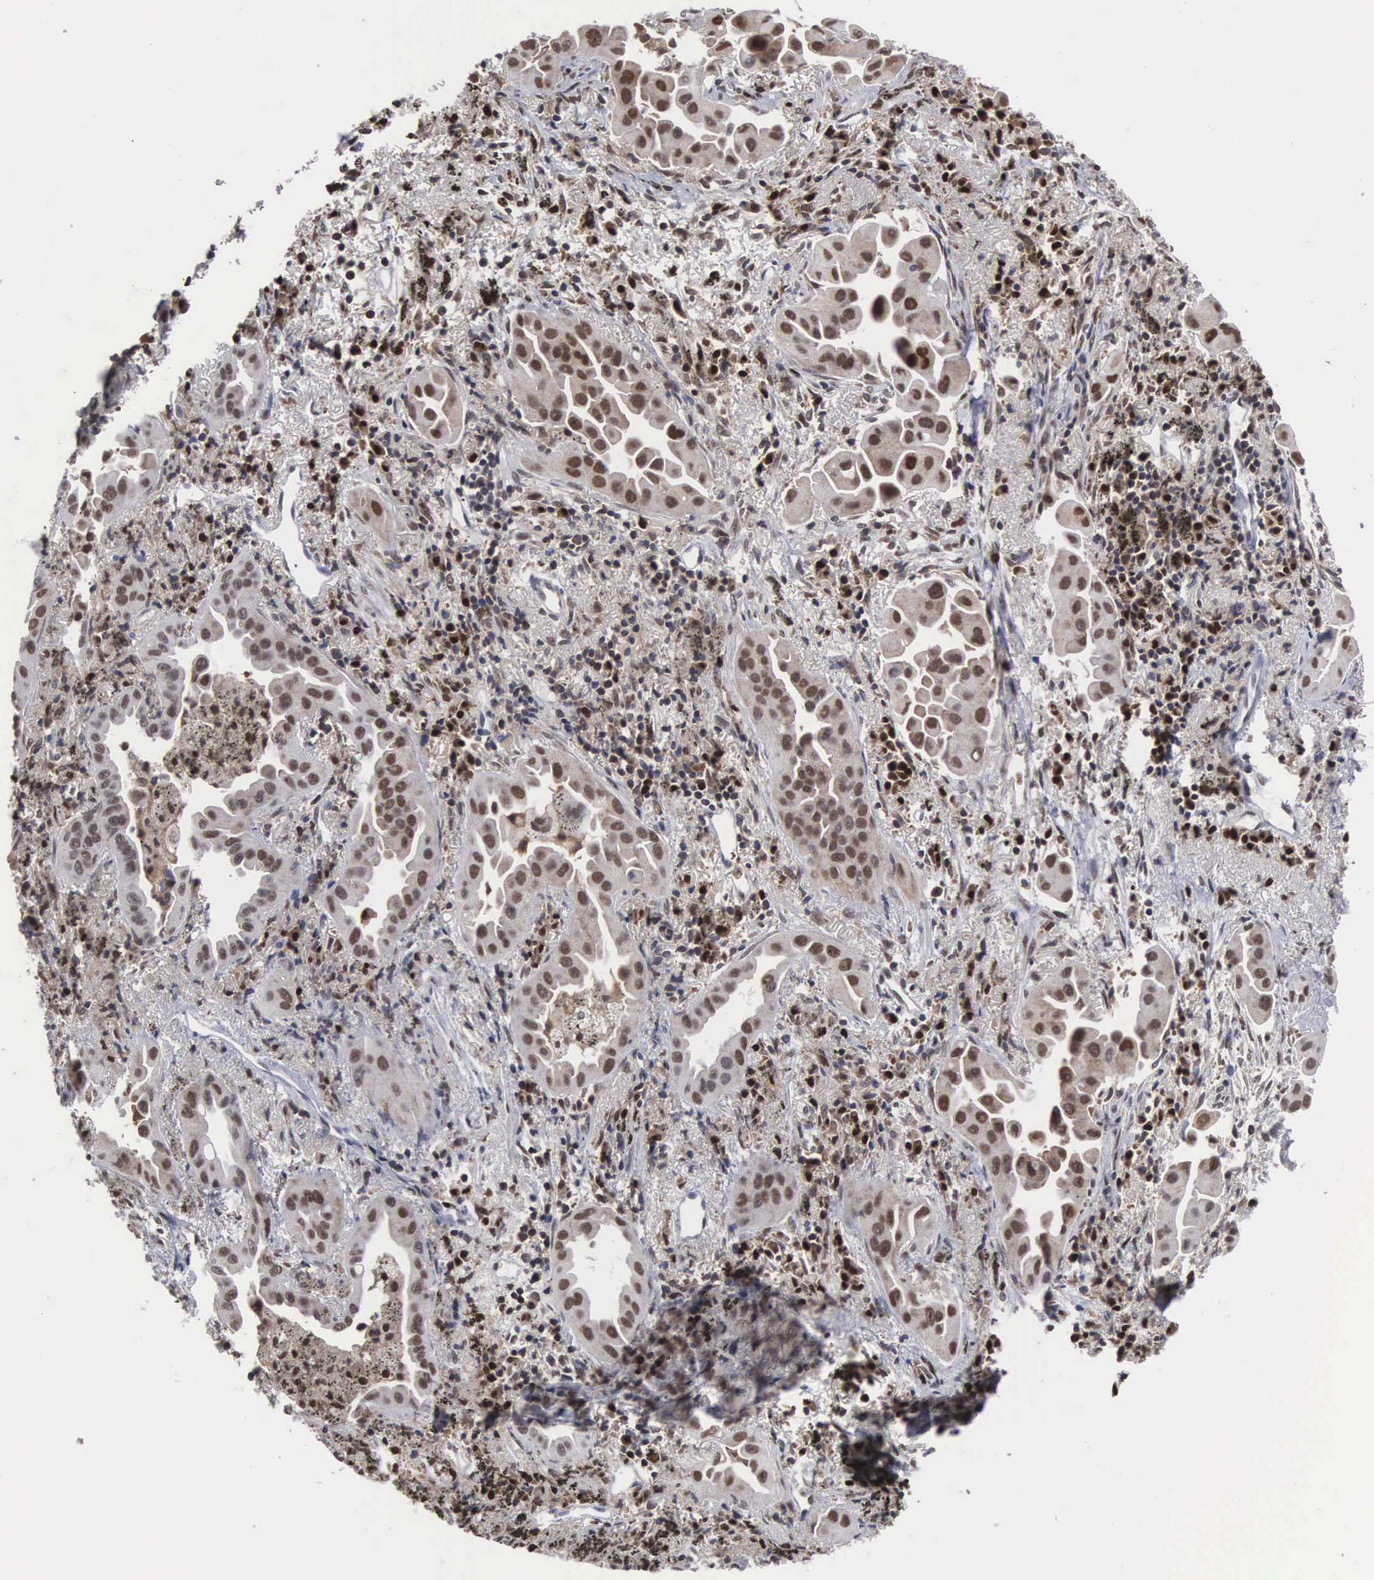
{"staining": {"intensity": "moderate", "quantity": ">75%", "location": "nuclear"}, "tissue": "lung cancer", "cell_type": "Tumor cells", "image_type": "cancer", "snomed": [{"axis": "morphology", "description": "Adenocarcinoma, NOS"}, {"axis": "topography", "description": "Lung"}], "caption": "This image demonstrates lung cancer (adenocarcinoma) stained with IHC to label a protein in brown. The nuclear of tumor cells show moderate positivity for the protein. Nuclei are counter-stained blue.", "gene": "TRMT5", "patient": {"sex": "male", "age": 68}}